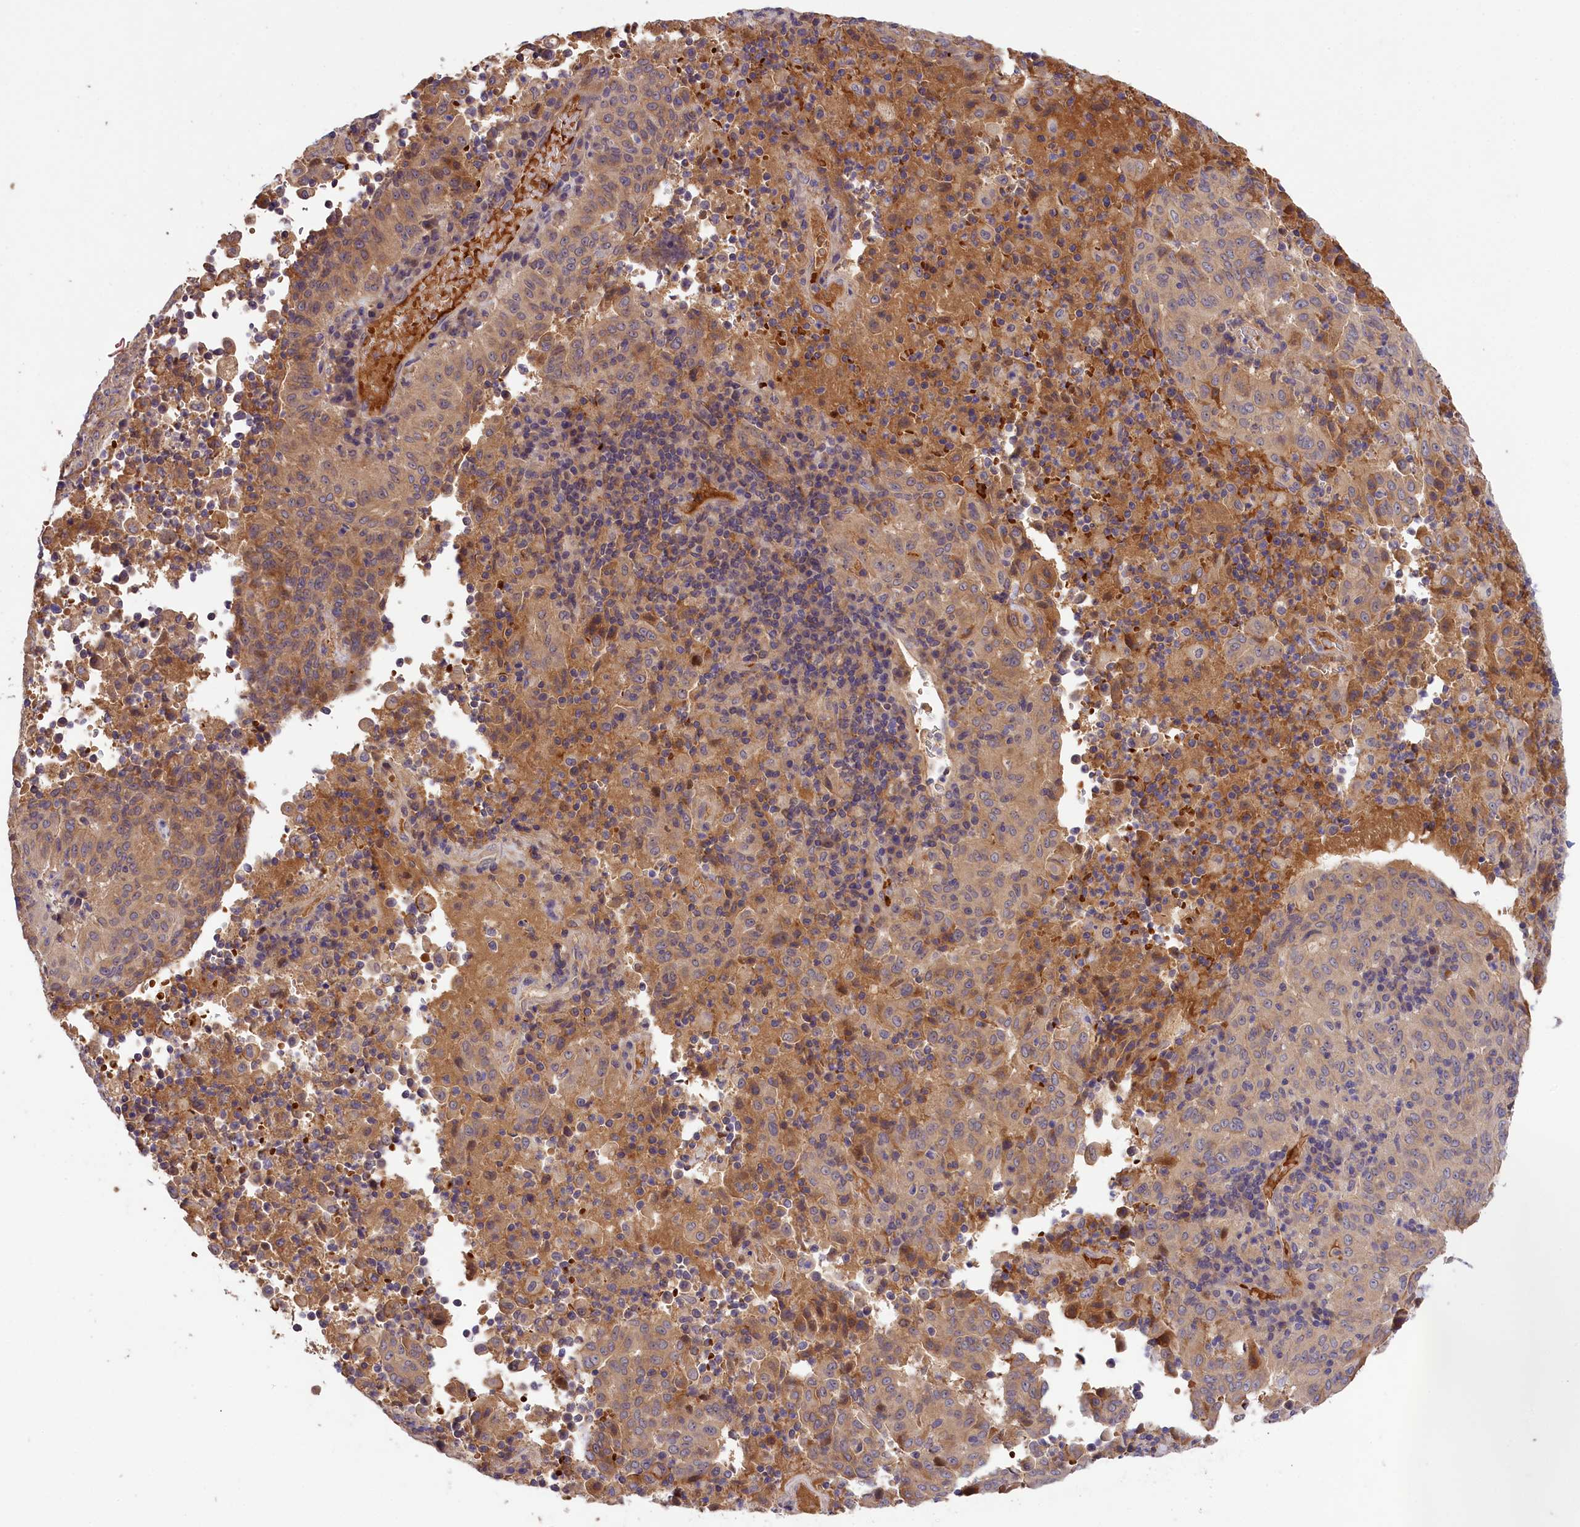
{"staining": {"intensity": "moderate", "quantity": ">75%", "location": "cytoplasmic/membranous"}, "tissue": "pancreatic cancer", "cell_type": "Tumor cells", "image_type": "cancer", "snomed": [{"axis": "morphology", "description": "Adenocarcinoma, NOS"}, {"axis": "topography", "description": "Pancreas"}], "caption": "Immunohistochemistry (IHC) micrograph of neoplastic tissue: pancreatic adenocarcinoma stained using immunohistochemistry (IHC) demonstrates medium levels of moderate protein expression localized specifically in the cytoplasmic/membranous of tumor cells, appearing as a cytoplasmic/membranous brown color.", "gene": "PHAF1", "patient": {"sex": "male", "age": 63}}